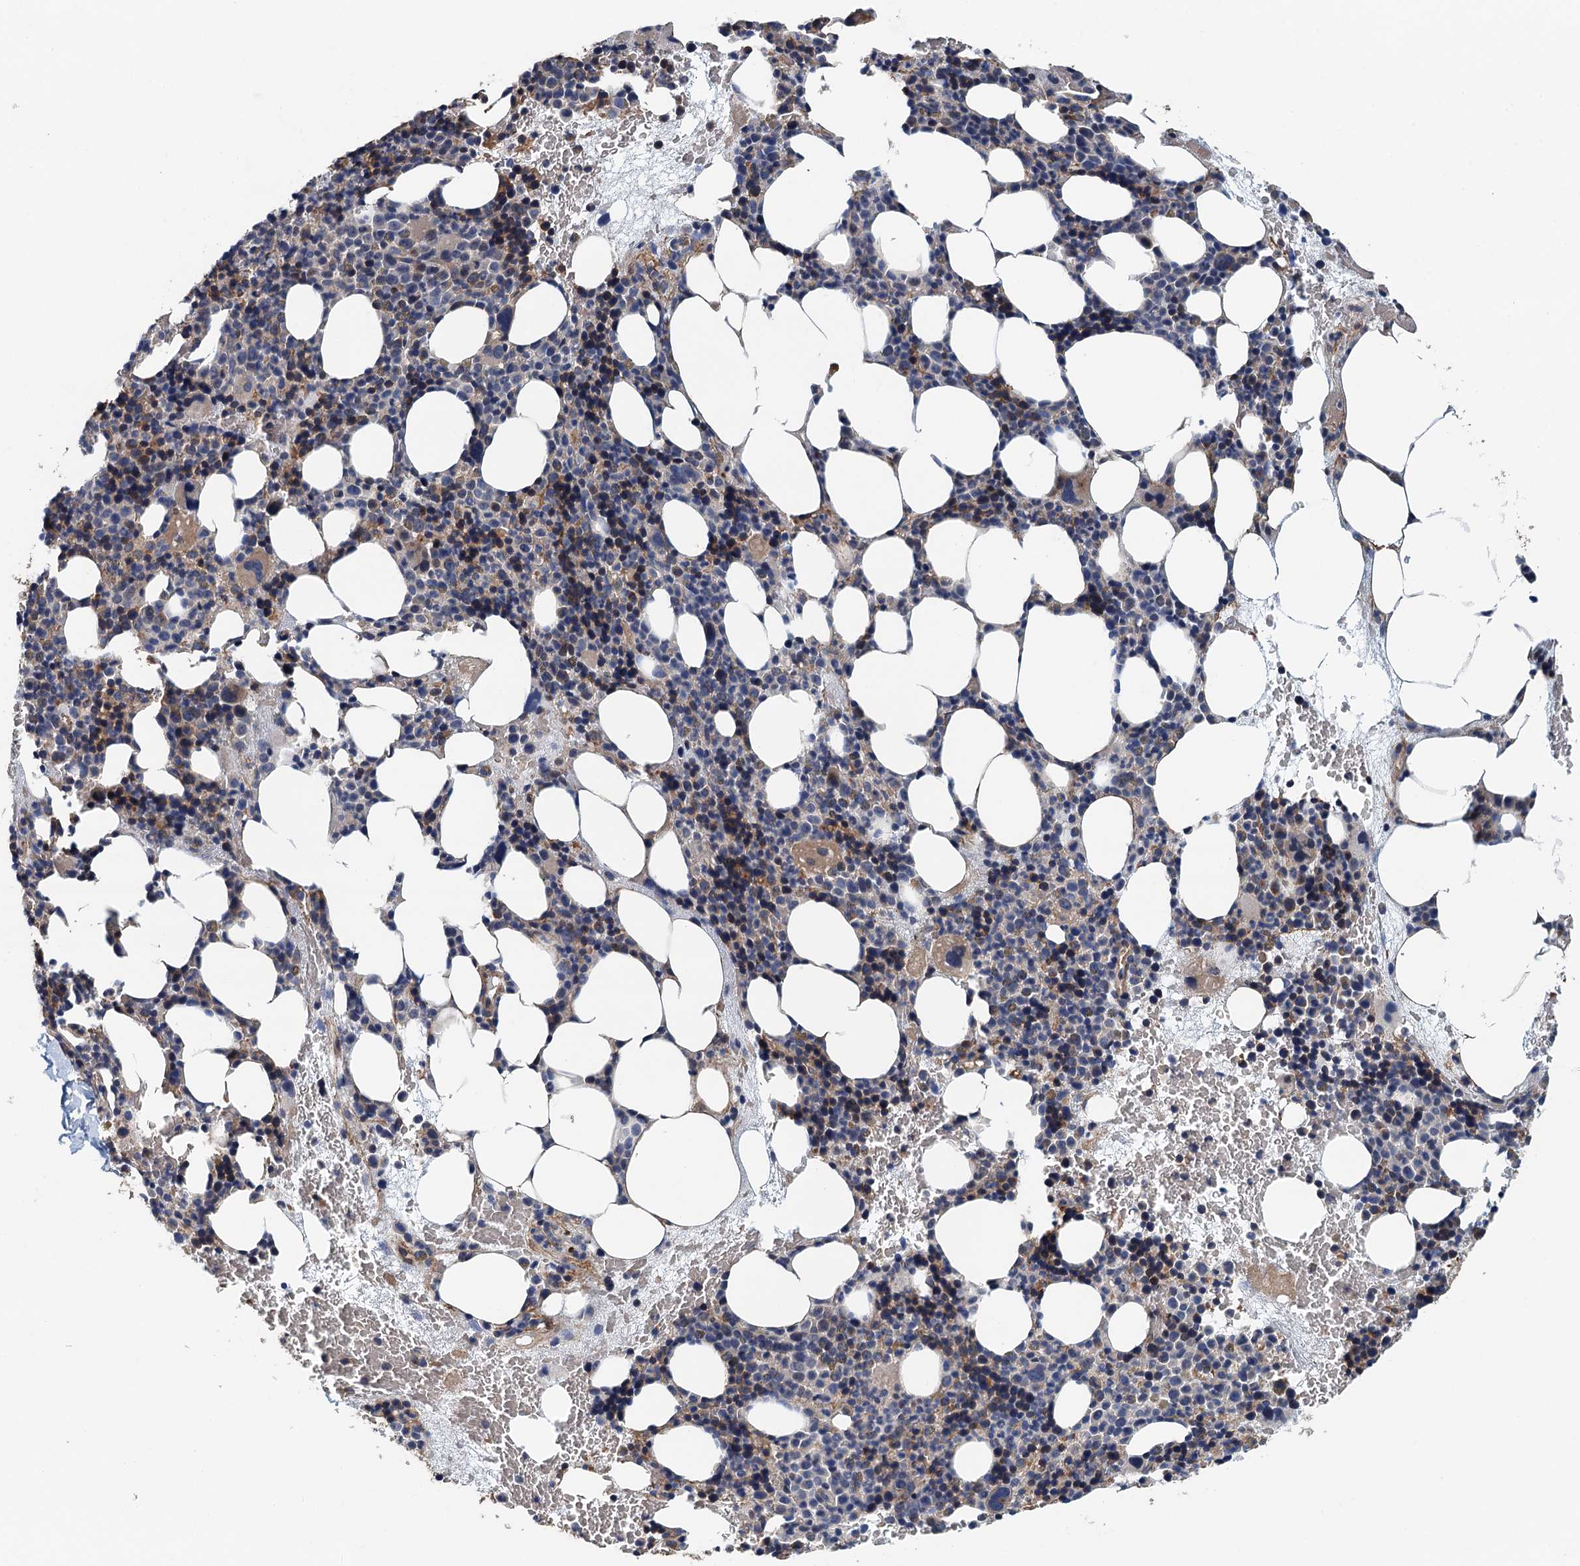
{"staining": {"intensity": "weak", "quantity": "25%-75%", "location": "cytoplasmic/membranous"}, "tissue": "bone marrow", "cell_type": "Hematopoietic cells", "image_type": "normal", "snomed": [{"axis": "morphology", "description": "Normal tissue, NOS"}, {"axis": "topography", "description": "Bone marrow"}], "caption": "Brown immunohistochemical staining in unremarkable bone marrow exhibits weak cytoplasmic/membranous staining in about 25%-75% of hematopoietic cells.", "gene": "RSAD2", "patient": {"sex": "male", "age": 89}}